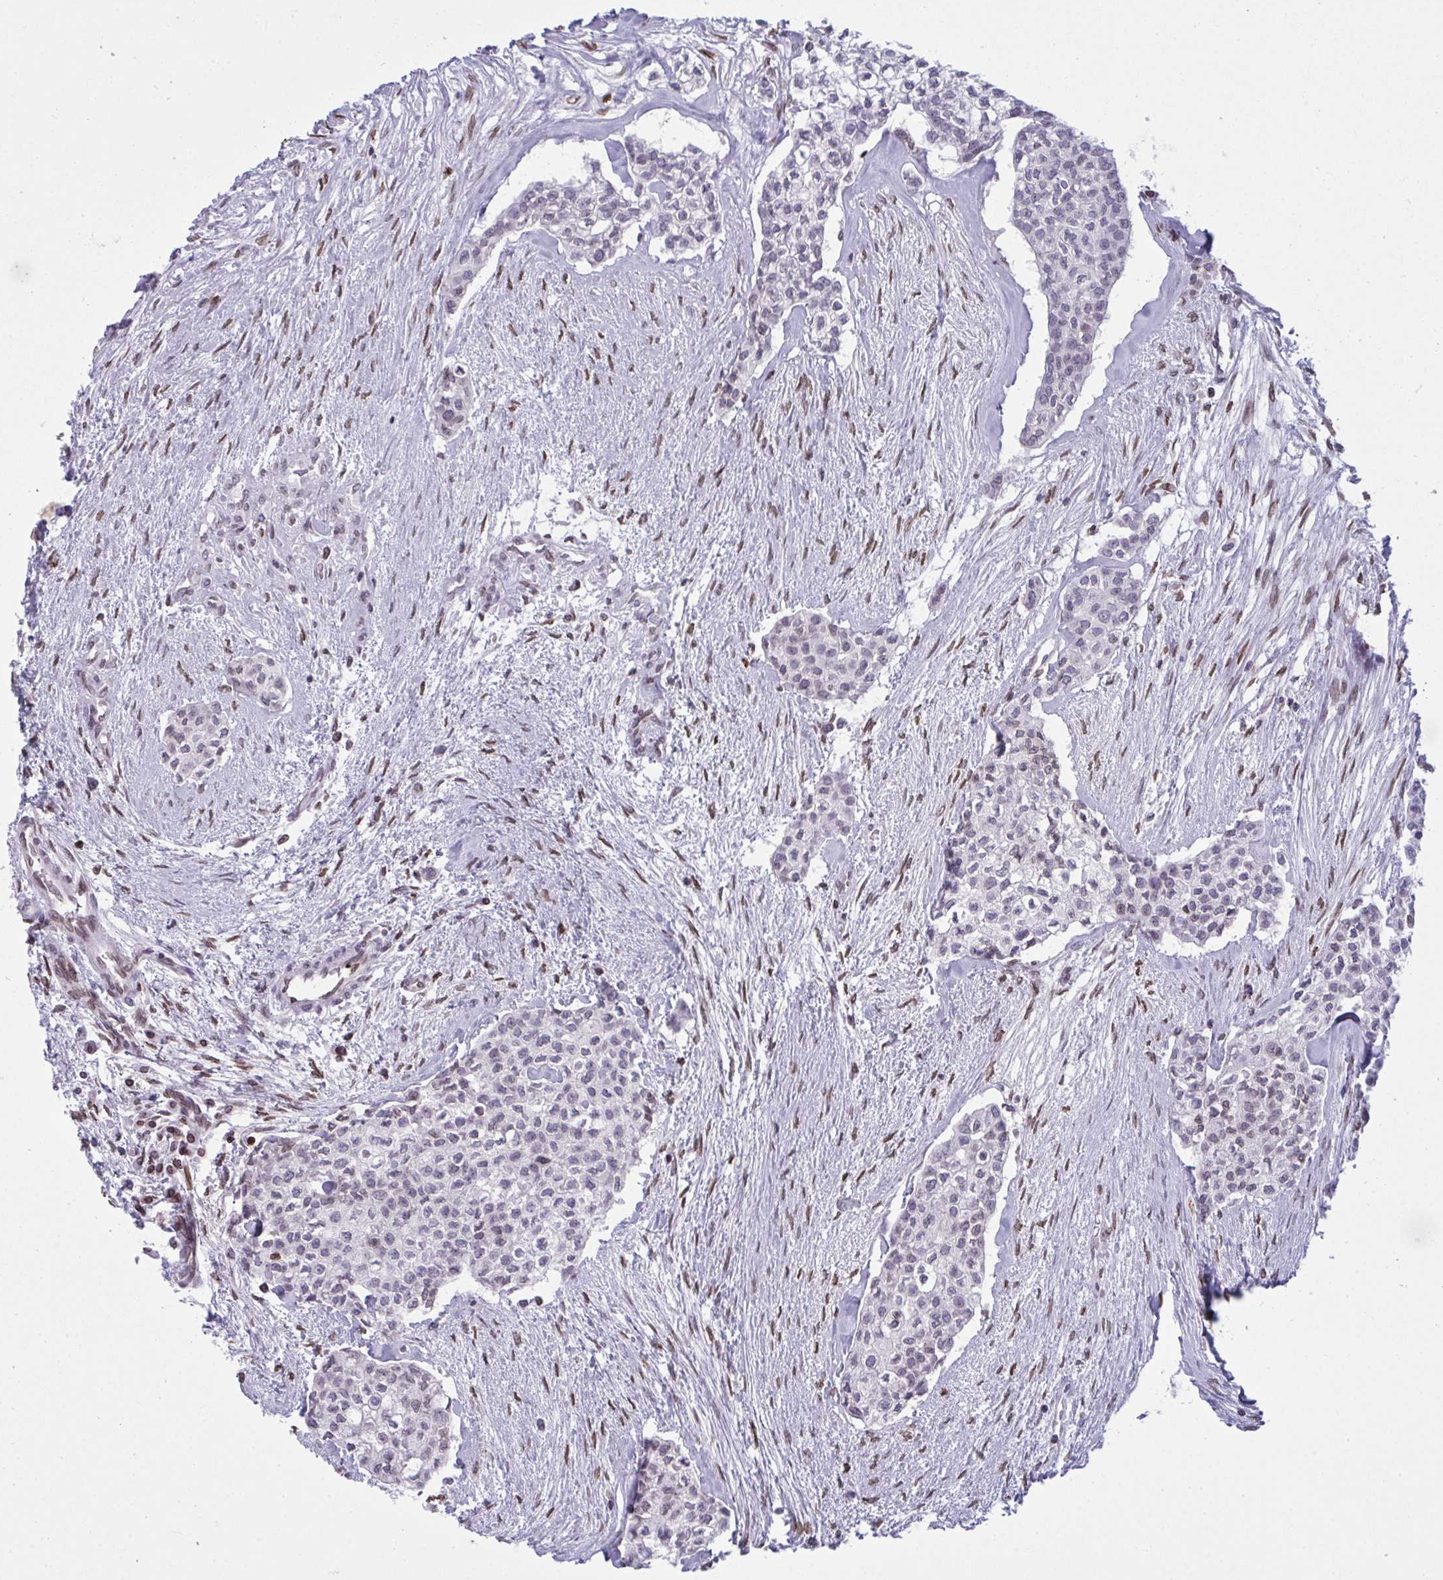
{"staining": {"intensity": "negative", "quantity": "none", "location": "none"}, "tissue": "head and neck cancer", "cell_type": "Tumor cells", "image_type": "cancer", "snomed": [{"axis": "morphology", "description": "Adenocarcinoma, NOS"}, {"axis": "topography", "description": "Head-Neck"}], "caption": "An immunohistochemistry (IHC) photomicrograph of head and neck cancer (adenocarcinoma) is shown. There is no staining in tumor cells of head and neck cancer (adenocarcinoma).", "gene": "LMNB2", "patient": {"sex": "male", "age": 81}}